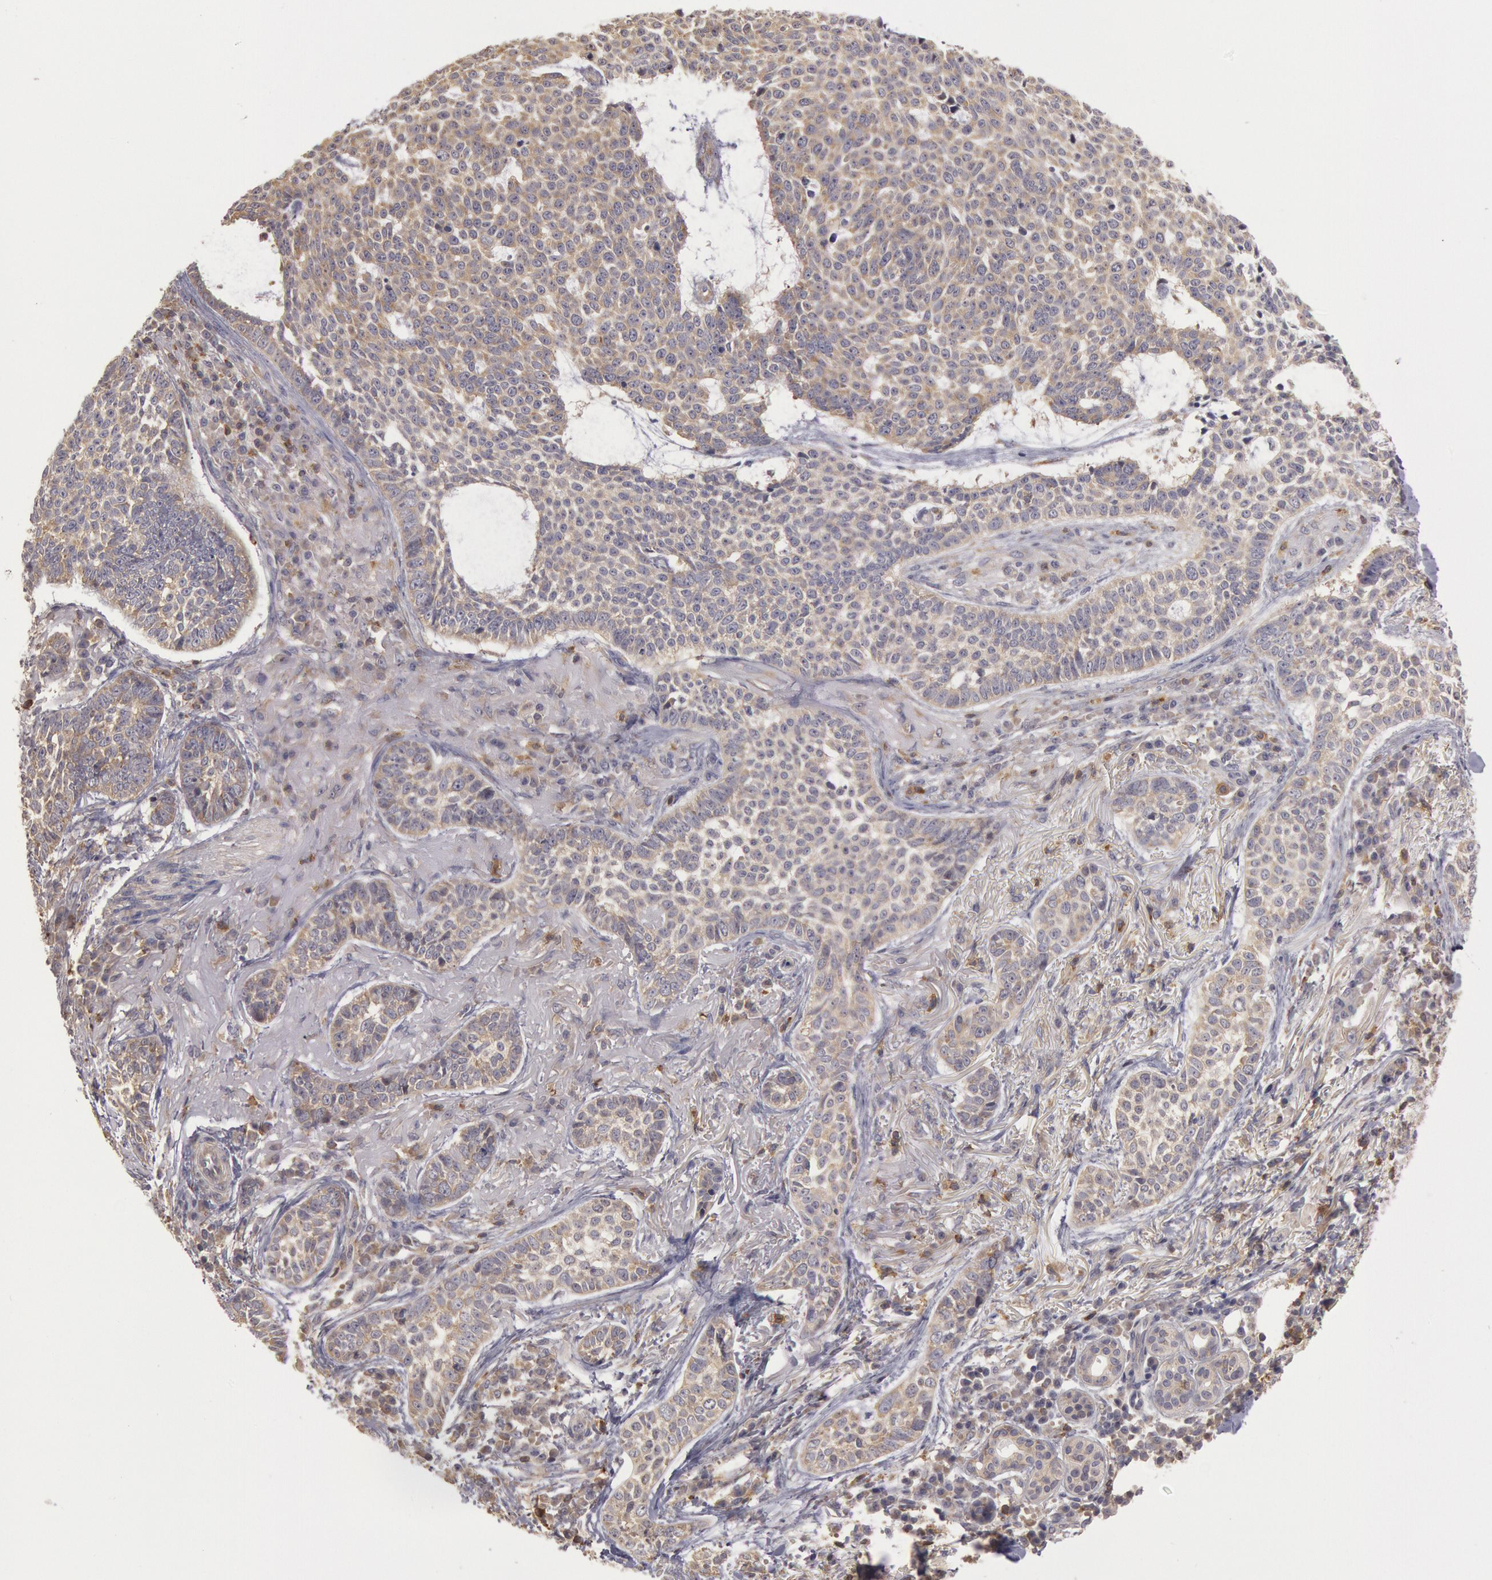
{"staining": {"intensity": "weak", "quantity": ">75%", "location": "cytoplasmic/membranous"}, "tissue": "skin cancer", "cell_type": "Tumor cells", "image_type": "cancer", "snomed": [{"axis": "morphology", "description": "Basal cell carcinoma"}, {"axis": "topography", "description": "Skin"}], "caption": "Immunohistochemistry staining of skin cancer, which reveals low levels of weak cytoplasmic/membranous expression in approximately >75% of tumor cells indicating weak cytoplasmic/membranous protein positivity. The staining was performed using DAB (brown) for protein detection and nuclei were counterstained in hematoxylin (blue).", "gene": "NMT2", "patient": {"sex": "female", "age": 89}}